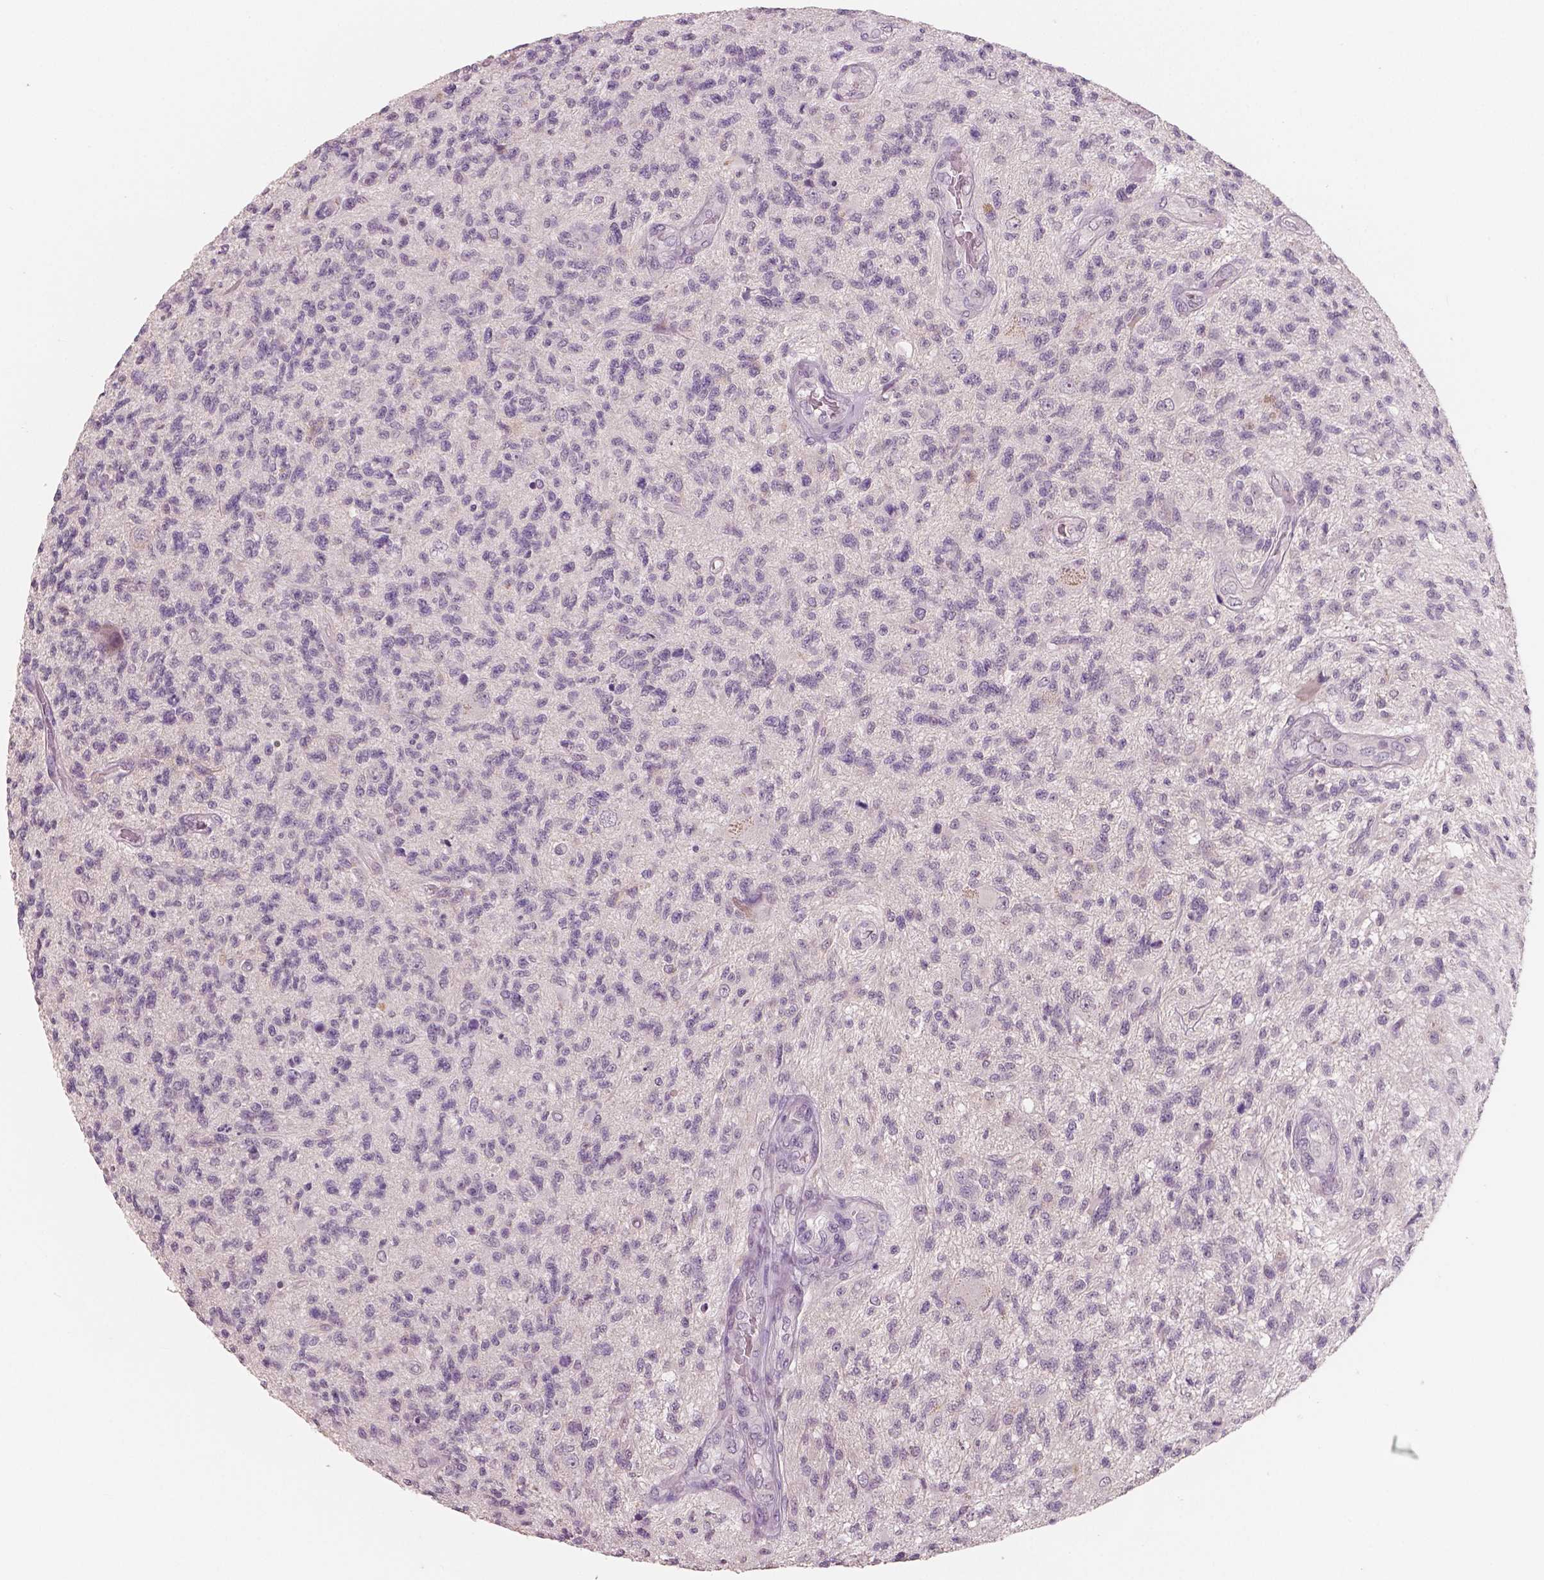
{"staining": {"intensity": "negative", "quantity": "none", "location": "none"}, "tissue": "glioma", "cell_type": "Tumor cells", "image_type": "cancer", "snomed": [{"axis": "morphology", "description": "Glioma, malignant, High grade"}, {"axis": "topography", "description": "Brain"}], "caption": "Immunohistochemistry micrograph of neoplastic tissue: glioma stained with DAB (3,3'-diaminobenzidine) exhibits no significant protein expression in tumor cells.", "gene": "KIT", "patient": {"sex": "male", "age": 56}}